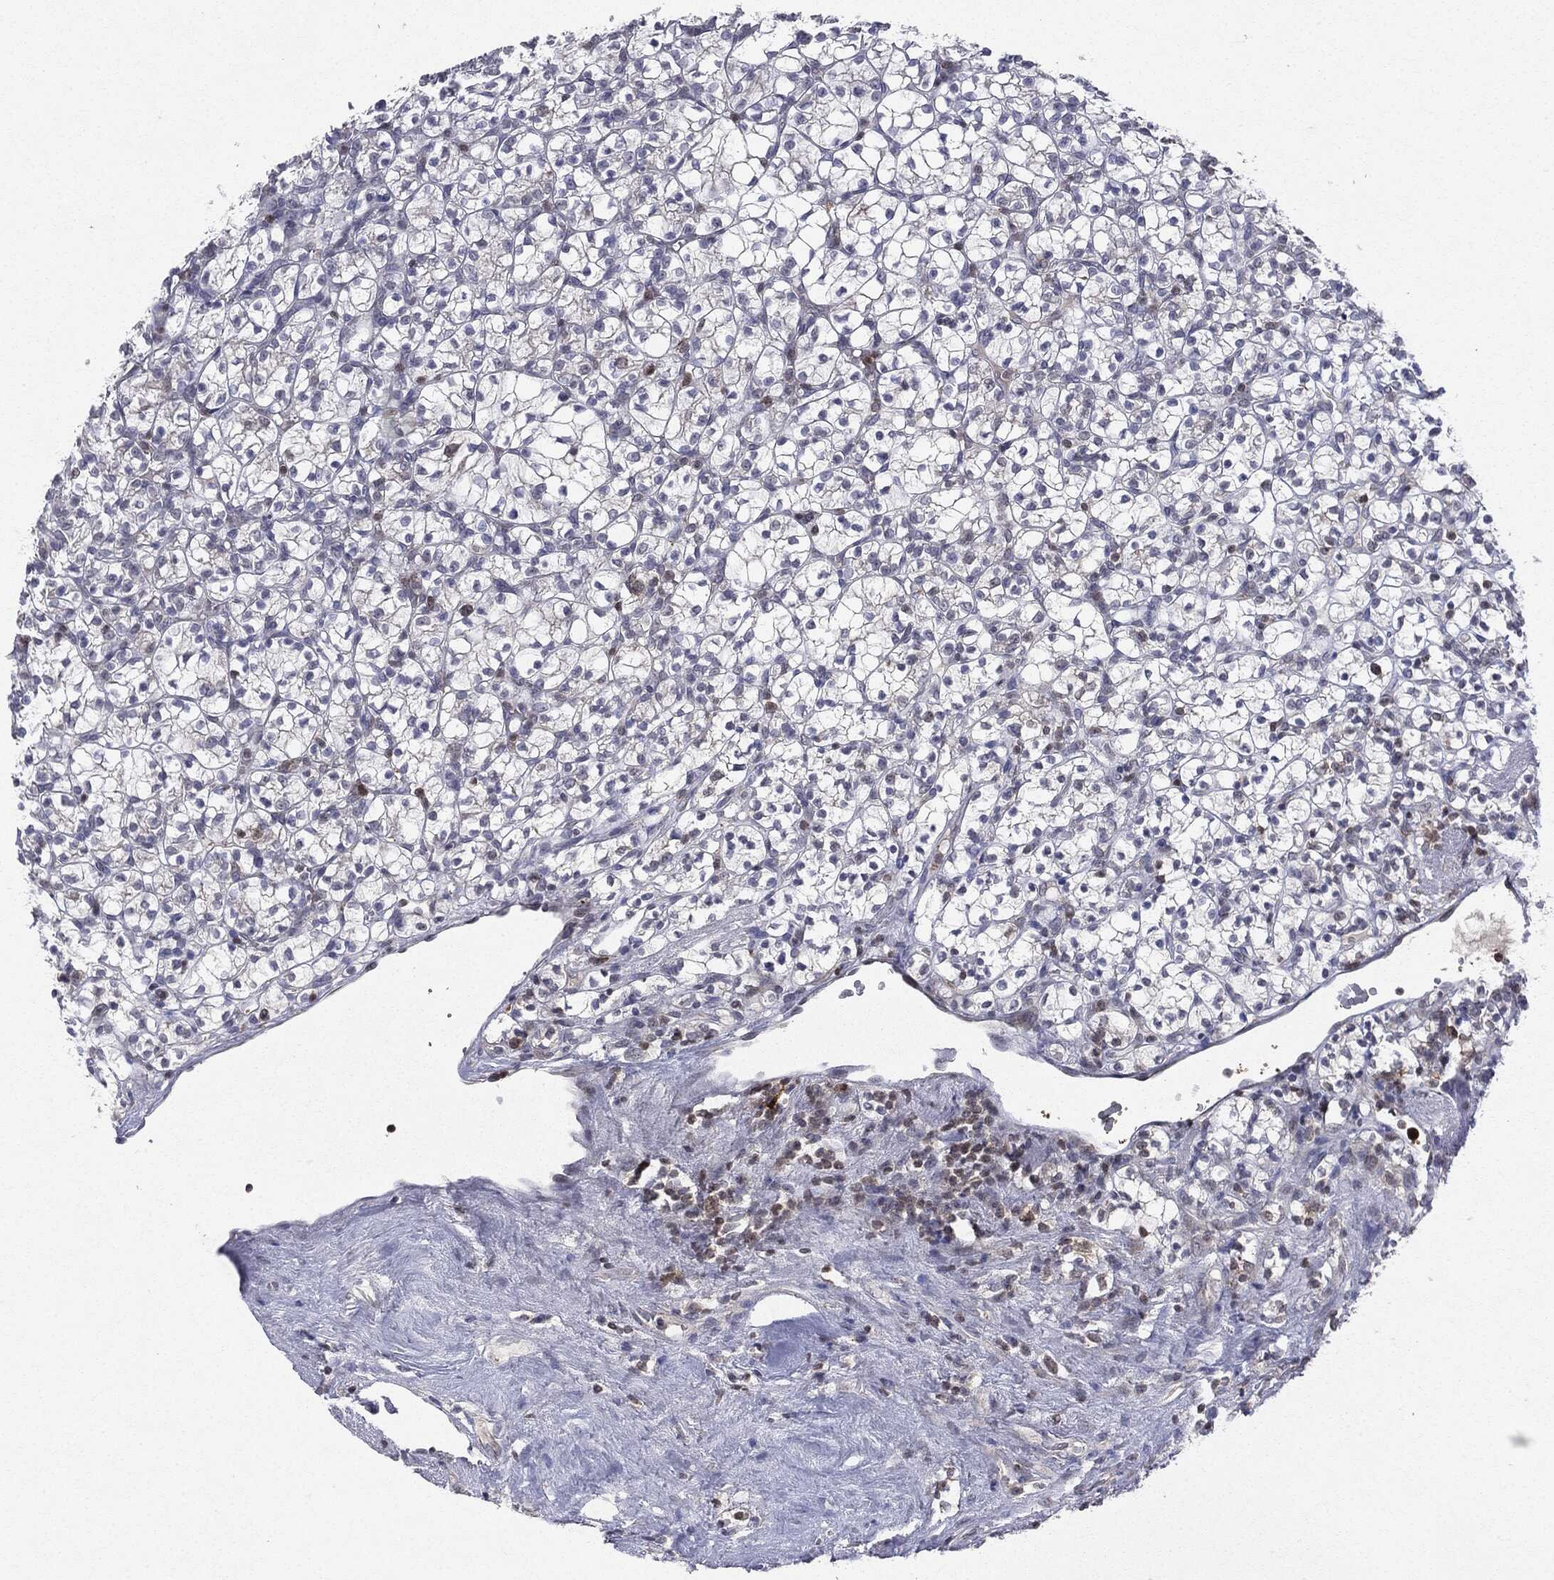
{"staining": {"intensity": "negative", "quantity": "none", "location": "none"}, "tissue": "renal cancer", "cell_type": "Tumor cells", "image_type": "cancer", "snomed": [{"axis": "morphology", "description": "Adenocarcinoma, NOS"}, {"axis": "topography", "description": "Kidney"}], "caption": "The immunohistochemistry photomicrograph has no significant expression in tumor cells of renal adenocarcinoma tissue.", "gene": "KIF2C", "patient": {"sex": "female", "age": 89}}